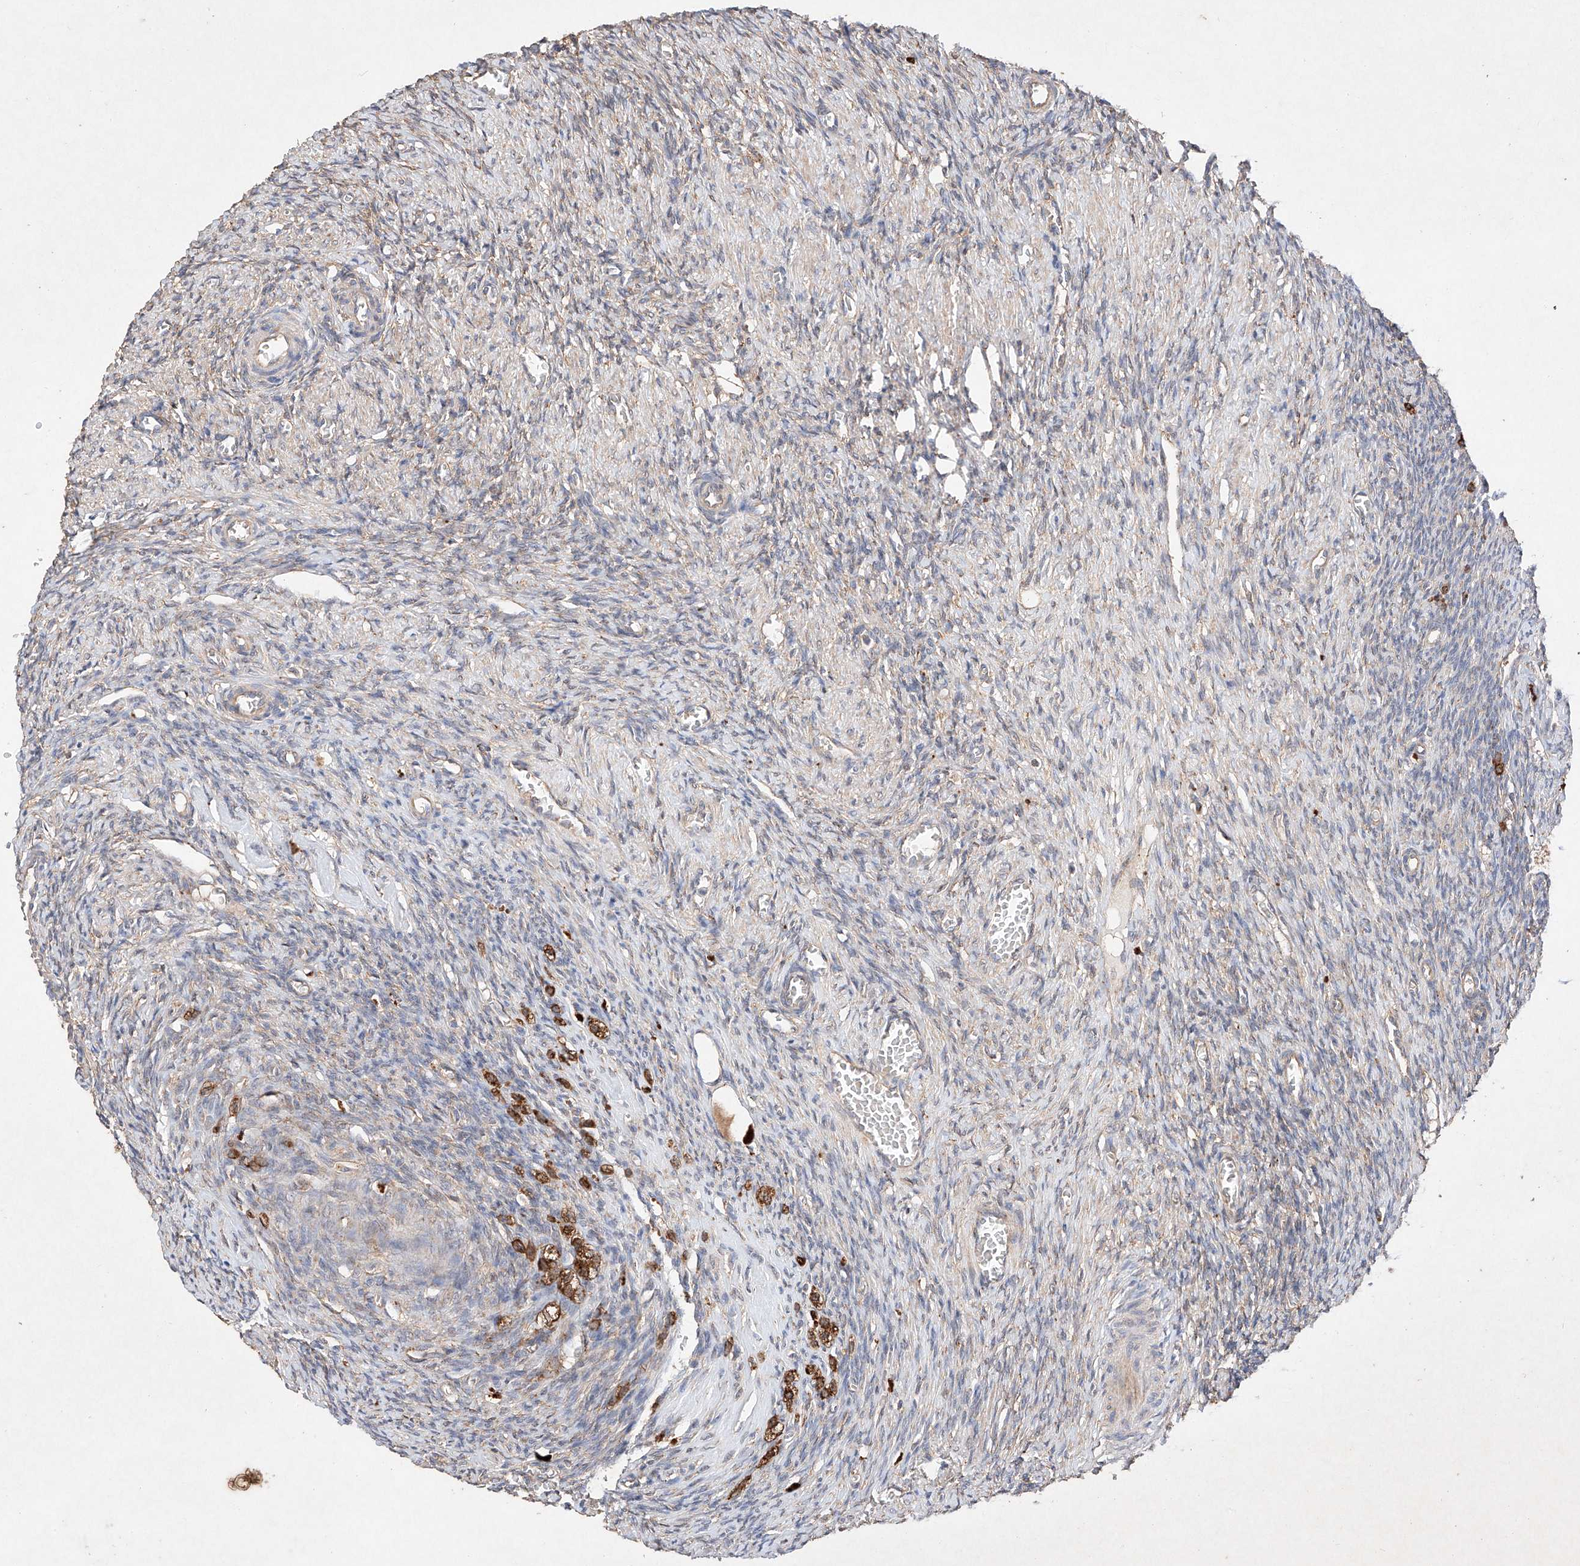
{"staining": {"intensity": "negative", "quantity": "none", "location": "none"}, "tissue": "ovary", "cell_type": "Ovarian stroma cells", "image_type": "normal", "snomed": [{"axis": "morphology", "description": "Normal tissue, NOS"}, {"axis": "topography", "description": "Ovary"}], "caption": "DAB (3,3'-diaminobenzidine) immunohistochemical staining of benign ovary demonstrates no significant expression in ovarian stroma cells. (DAB IHC, high magnification).", "gene": "C6orf62", "patient": {"sex": "female", "age": 27}}